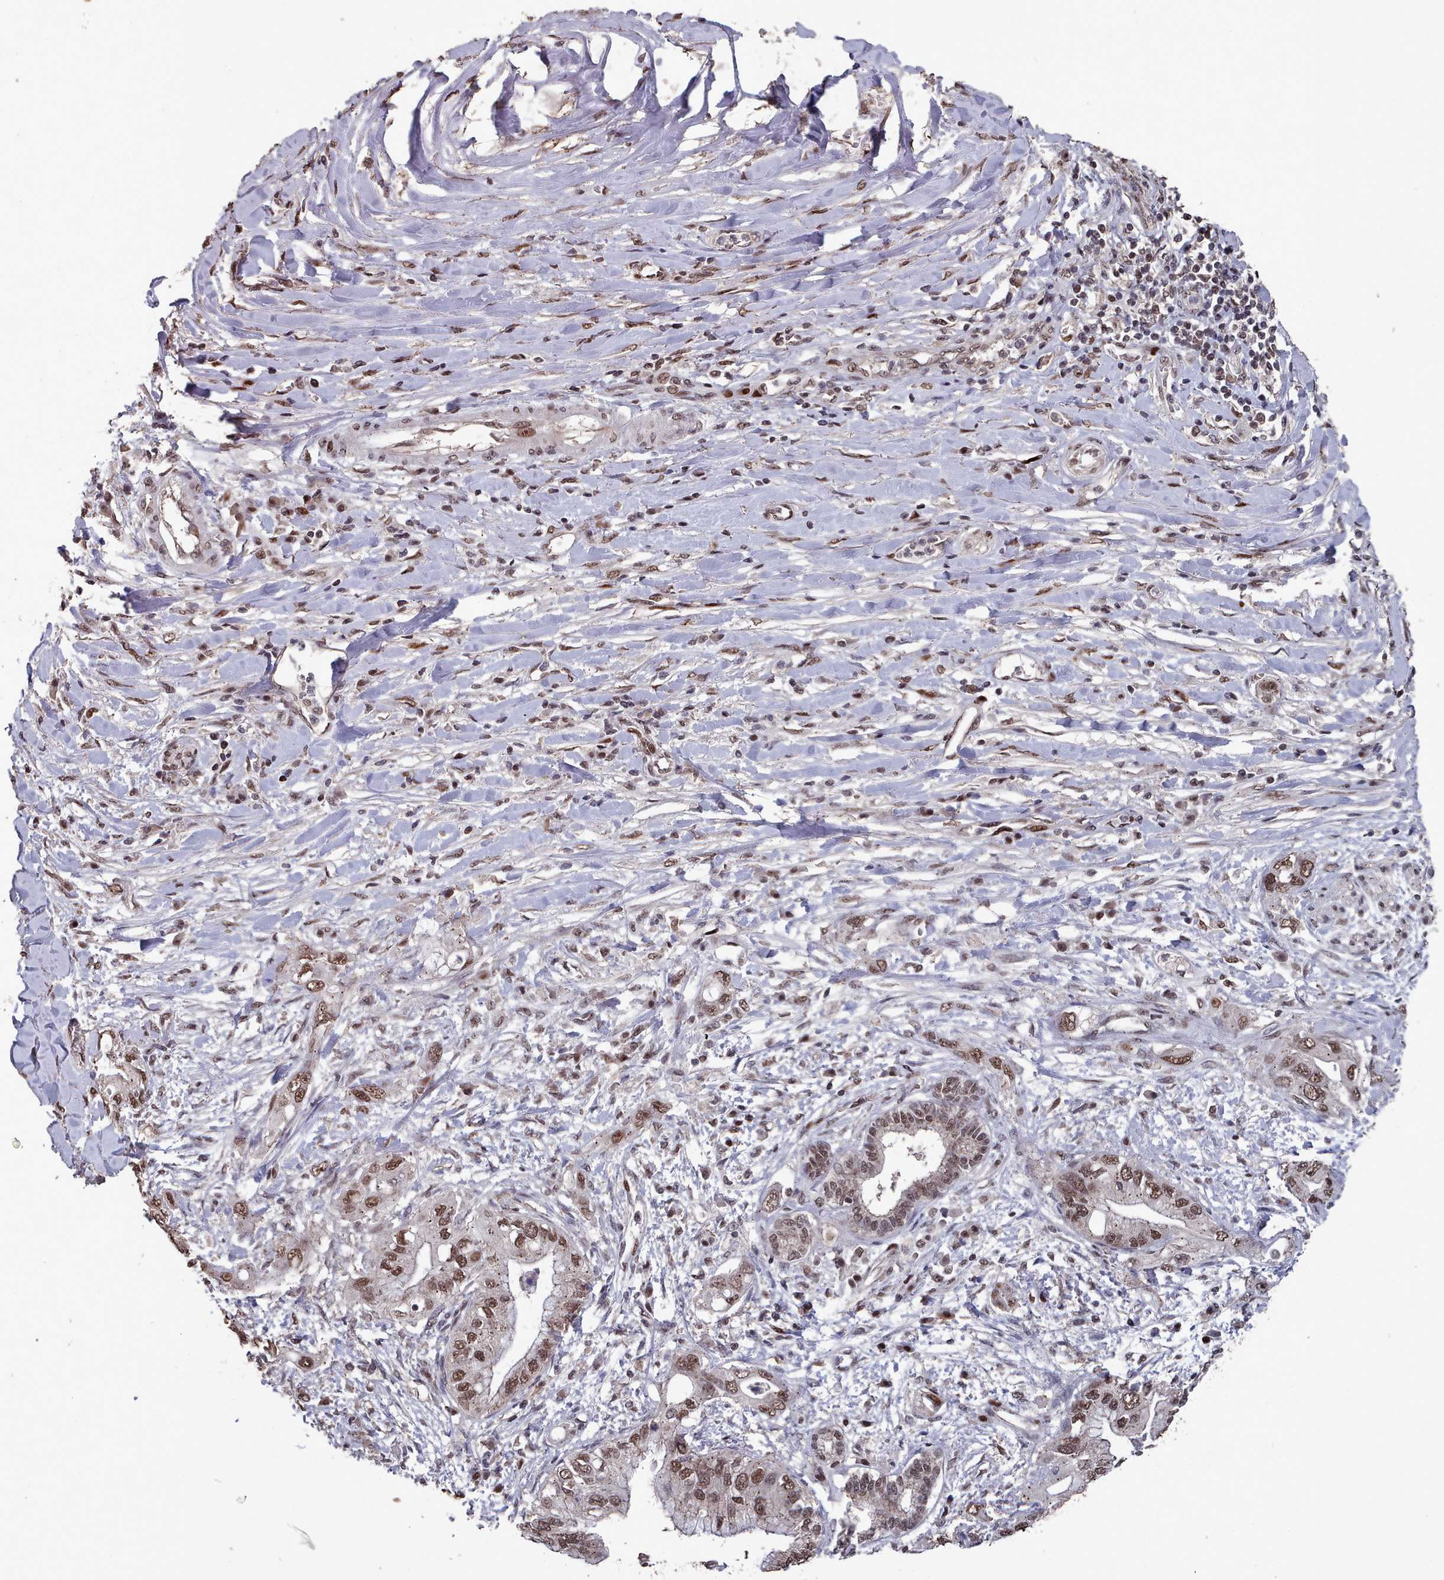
{"staining": {"intensity": "moderate", "quantity": ">75%", "location": "nuclear"}, "tissue": "pancreatic cancer", "cell_type": "Tumor cells", "image_type": "cancer", "snomed": [{"axis": "morphology", "description": "Inflammation, NOS"}, {"axis": "morphology", "description": "Adenocarcinoma, NOS"}, {"axis": "topography", "description": "Pancreas"}], "caption": "A micrograph of human pancreatic adenocarcinoma stained for a protein displays moderate nuclear brown staining in tumor cells.", "gene": "PNRC2", "patient": {"sex": "female", "age": 56}}